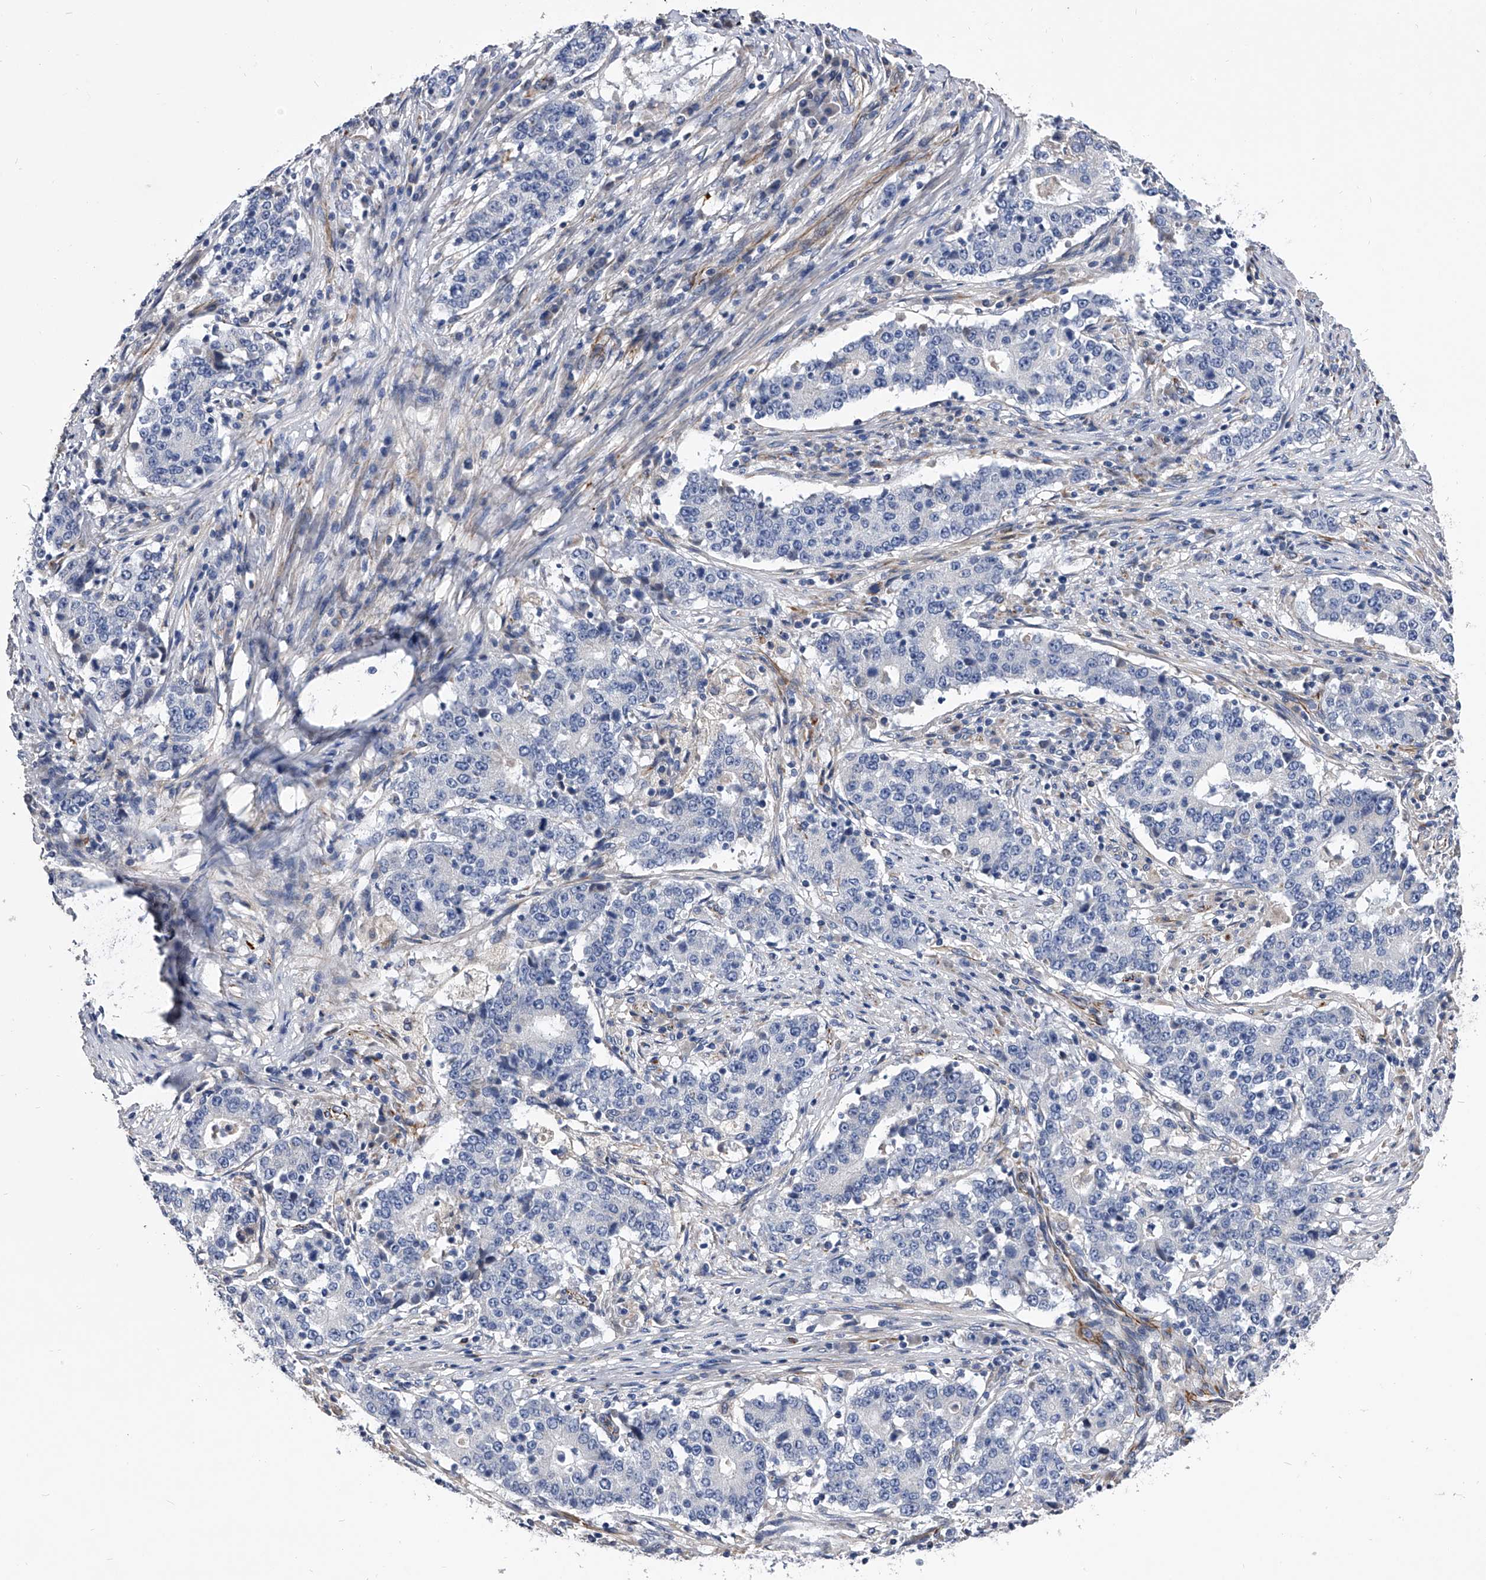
{"staining": {"intensity": "negative", "quantity": "none", "location": "none"}, "tissue": "stomach cancer", "cell_type": "Tumor cells", "image_type": "cancer", "snomed": [{"axis": "morphology", "description": "Adenocarcinoma, NOS"}, {"axis": "topography", "description": "Stomach"}], "caption": "A histopathology image of stomach adenocarcinoma stained for a protein displays no brown staining in tumor cells.", "gene": "EFCAB7", "patient": {"sex": "male", "age": 59}}